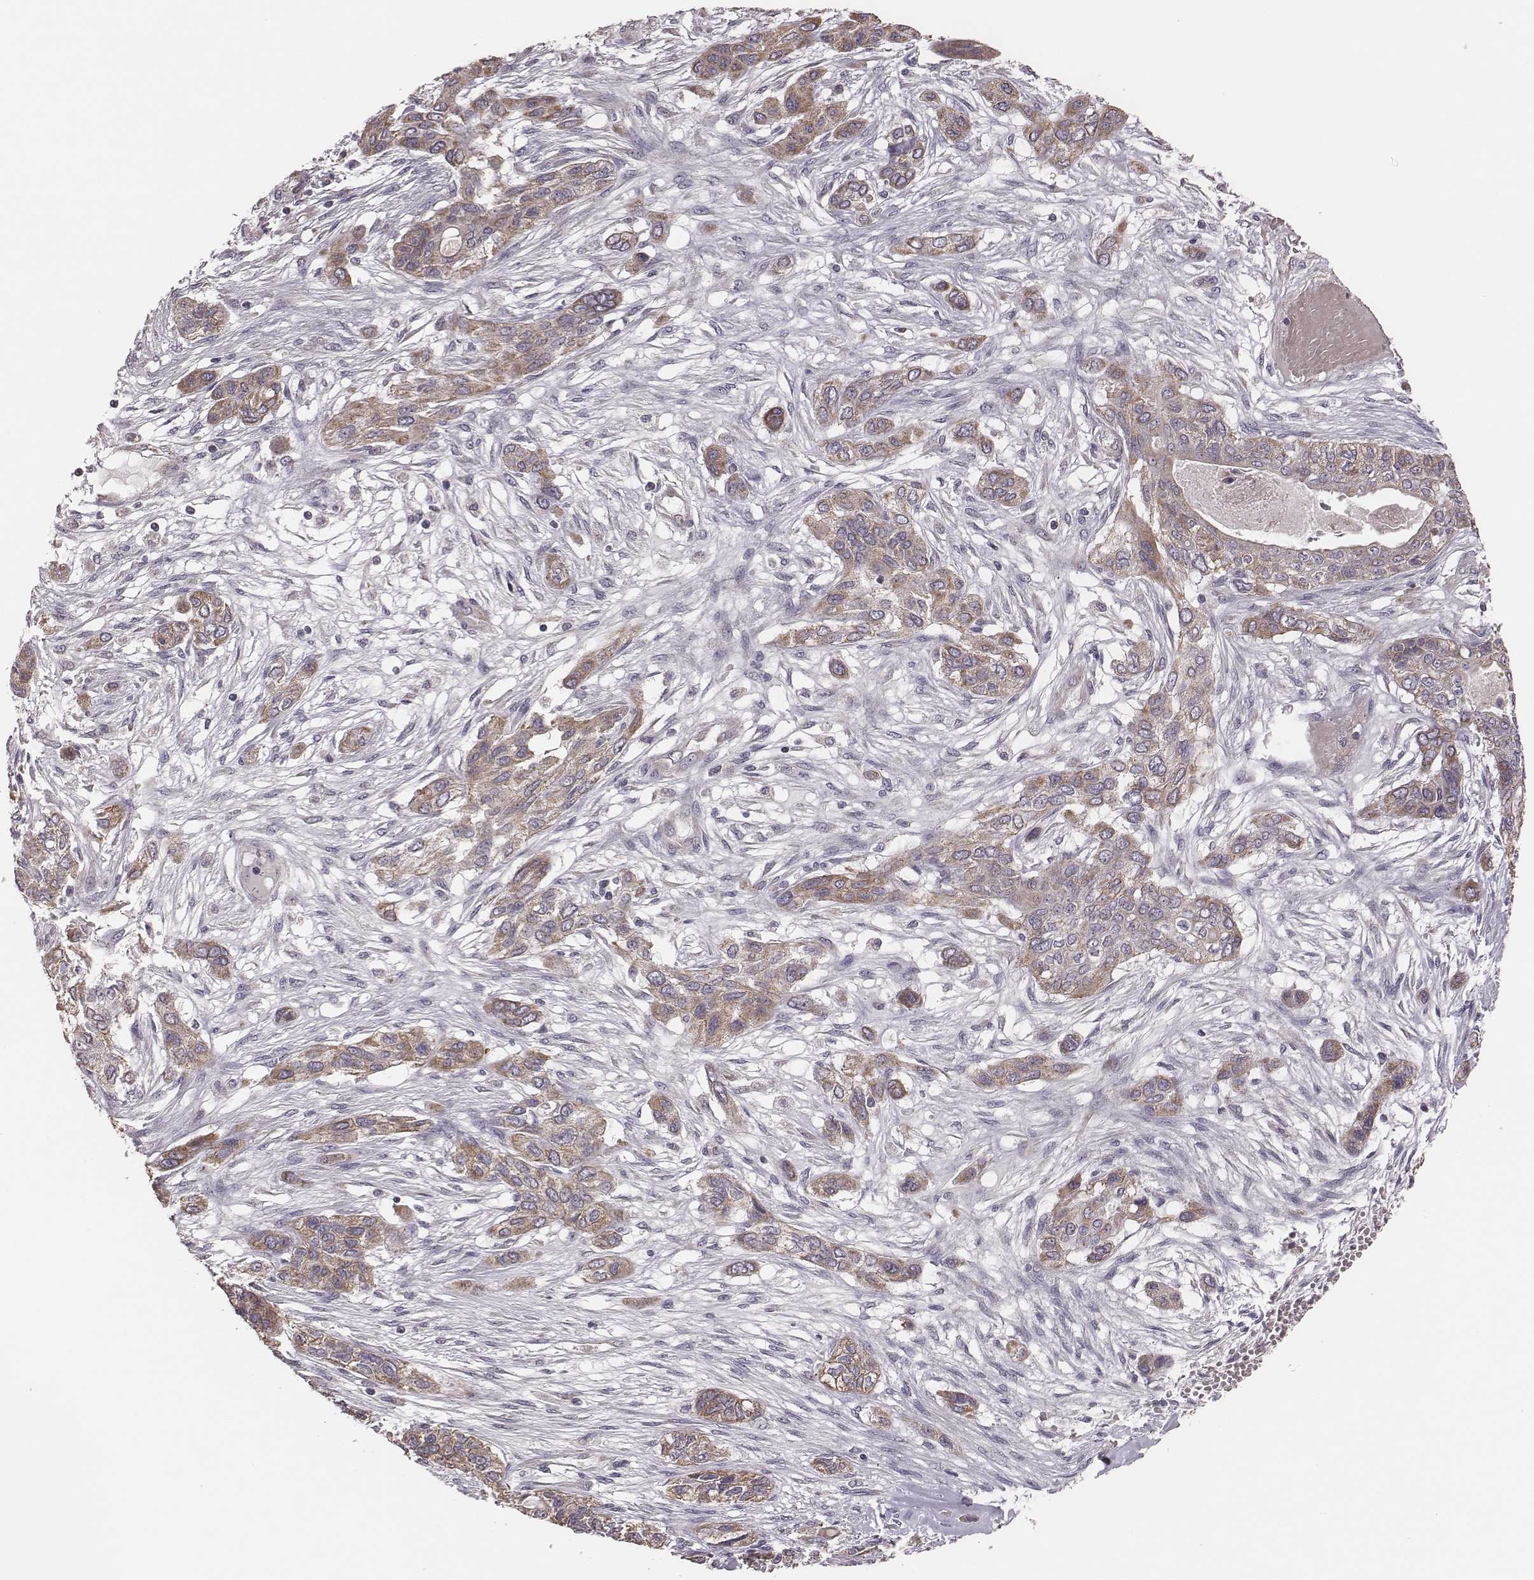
{"staining": {"intensity": "weak", "quantity": ">75%", "location": "cytoplasmic/membranous"}, "tissue": "lung cancer", "cell_type": "Tumor cells", "image_type": "cancer", "snomed": [{"axis": "morphology", "description": "Squamous cell carcinoma, NOS"}, {"axis": "topography", "description": "Lung"}], "caption": "Immunohistochemical staining of lung squamous cell carcinoma shows low levels of weak cytoplasmic/membranous expression in about >75% of tumor cells.", "gene": "HAVCR1", "patient": {"sex": "female", "age": 70}}